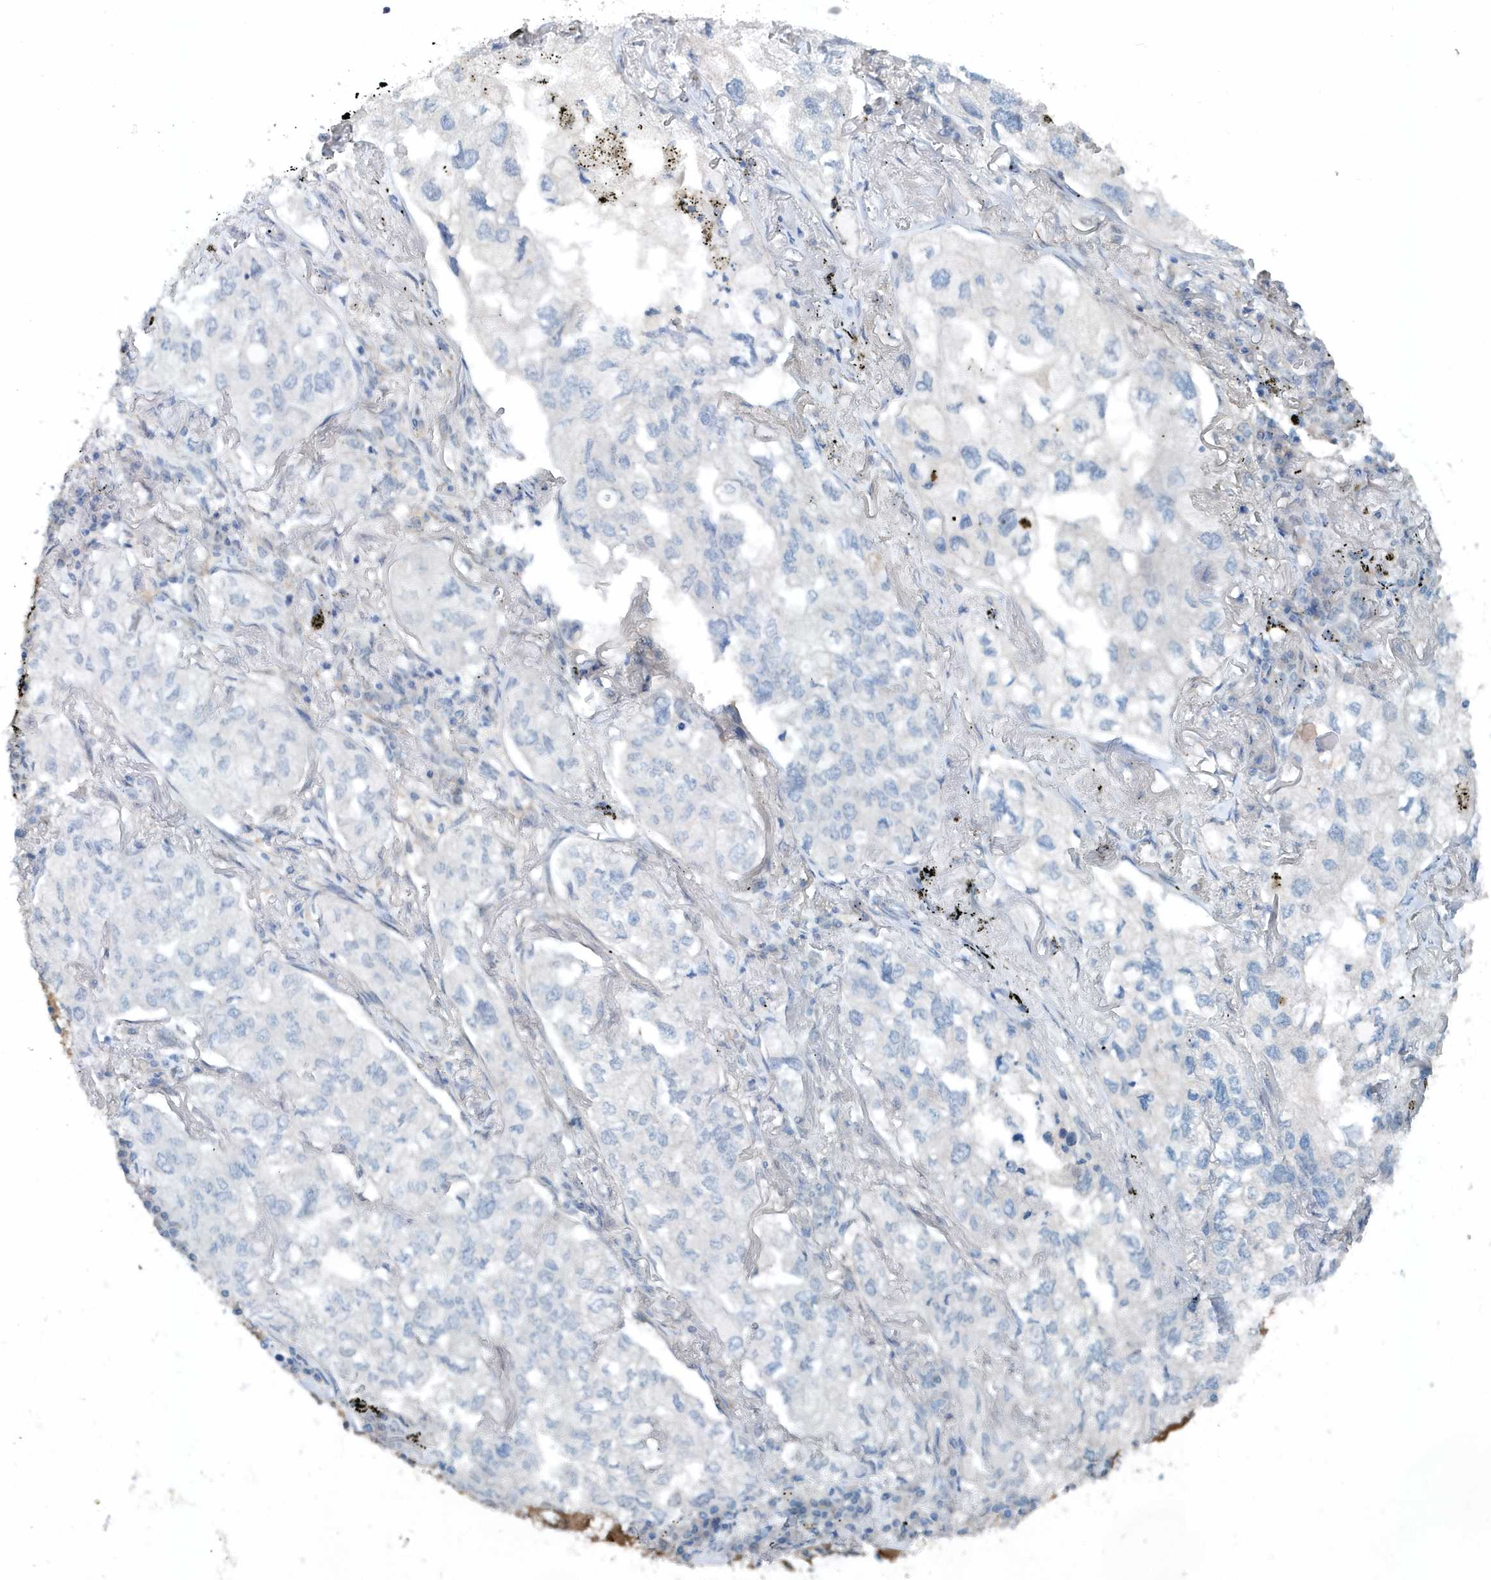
{"staining": {"intensity": "negative", "quantity": "none", "location": "none"}, "tissue": "lung cancer", "cell_type": "Tumor cells", "image_type": "cancer", "snomed": [{"axis": "morphology", "description": "Adenocarcinoma, NOS"}, {"axis": "topography", "description": "Lung"}], "caption": "An image of human lung adenocarcinoma is negative for staining in tumor cells.", "gene": "PFN2", "patient": {"sex": "male", "age": 65}}